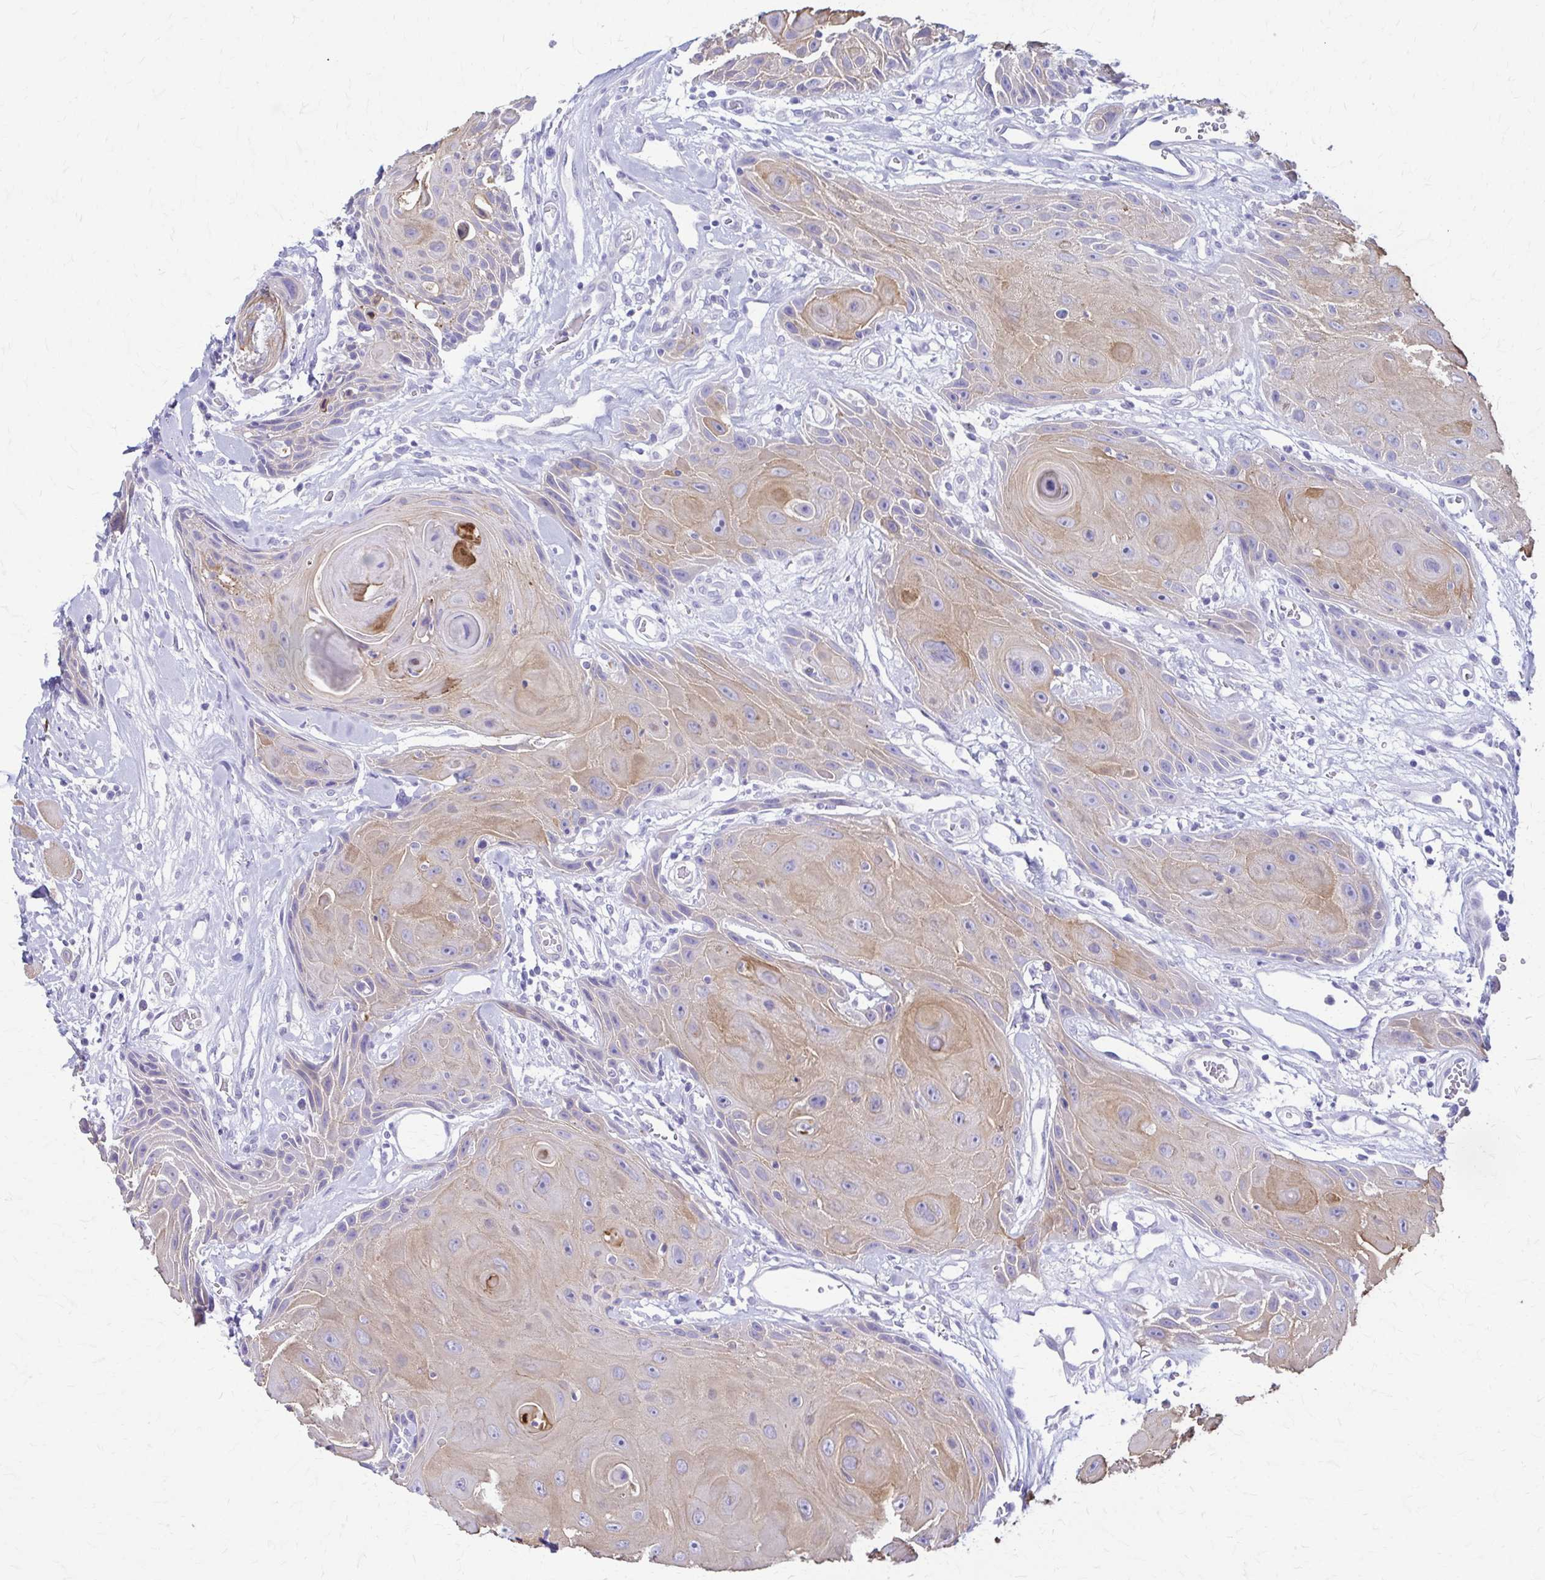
{"staining": {"intensity": "weak", "quantity": ">75%", "location": "cytoplasmic/membranous"}, "tissue": "head and neck cancer", "cell_type": "Tumor cells", "image_type": "cancer", "snomed": [{"axis": "morphology", "description": "Squamous cell carcinoma, NOS"}, {"axis": "topography", "description": "Oral tissue"}, {"axis": "topography", "description": "Head-Neck"}], "caption": "Immunohistochemistry (IHC) staining of head and neck cancer, which displays low levels of weak cytoplasmic/membranous positivity in approximately >75% of tumor cells indicating weak cytoplasmic/membranous protein expression. The staining was performed using DAB (brown) for protein detection and nuclei were counterstained in hematoxylin (blue).", "gene": "DSP", "patient": {"sex": "male", "age": 49}}